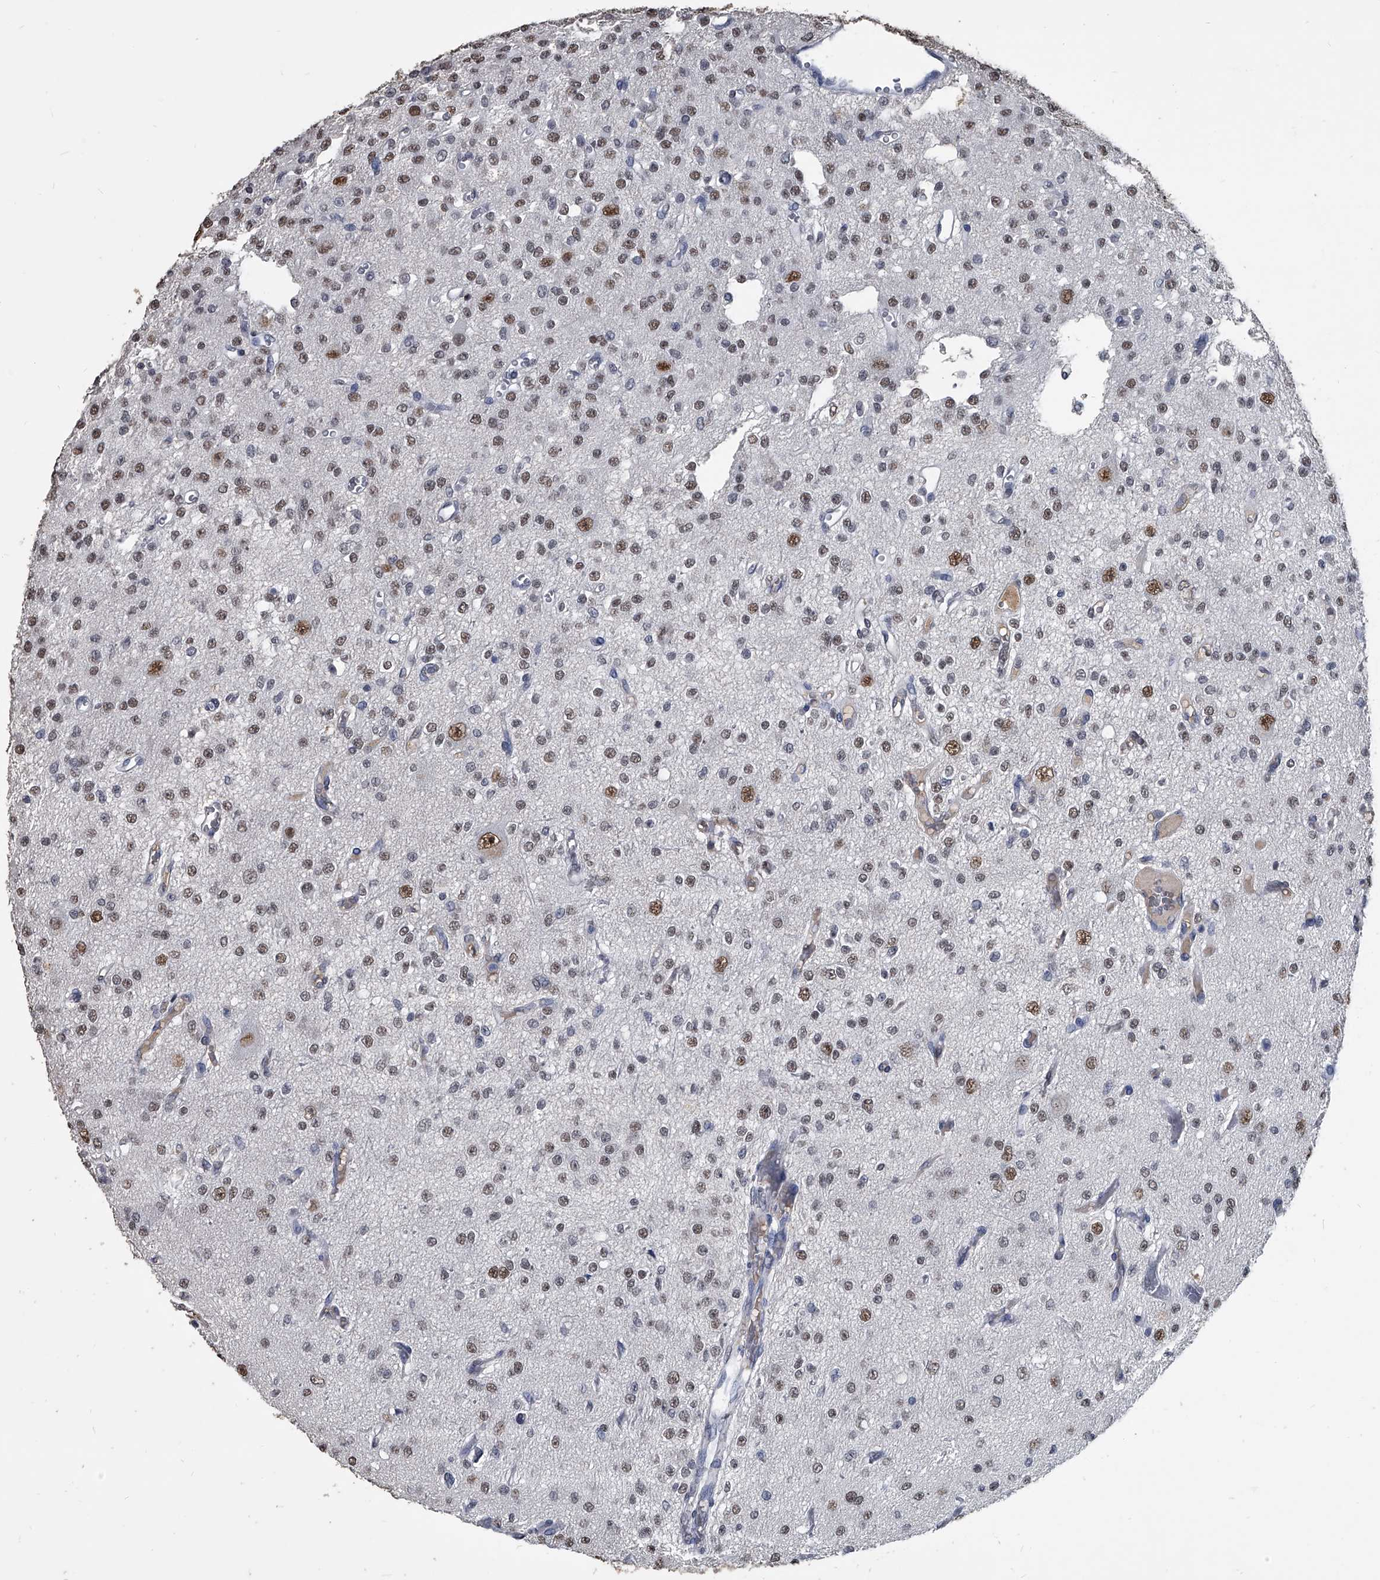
{"staining": {"intensity": "moderate", "quantity": "25%-75%", "location": "nuclear"}, "tissue": "glioma", "cell_type": "Tumor cells", "image_type": "cancer", "snomed": [{"axis": "morphology", "description": "Glioma, malignant, Low grade"}, {"axis": "topography", "description": "Brain"}], "caption": "Protein staining of low-grade glioma (malignant) tissue demonstrates moderate nuclear expression in about 25%-75% of tumor cells.", "gene": "MATR3", "patient": {"sex": "male", "age": 38}}